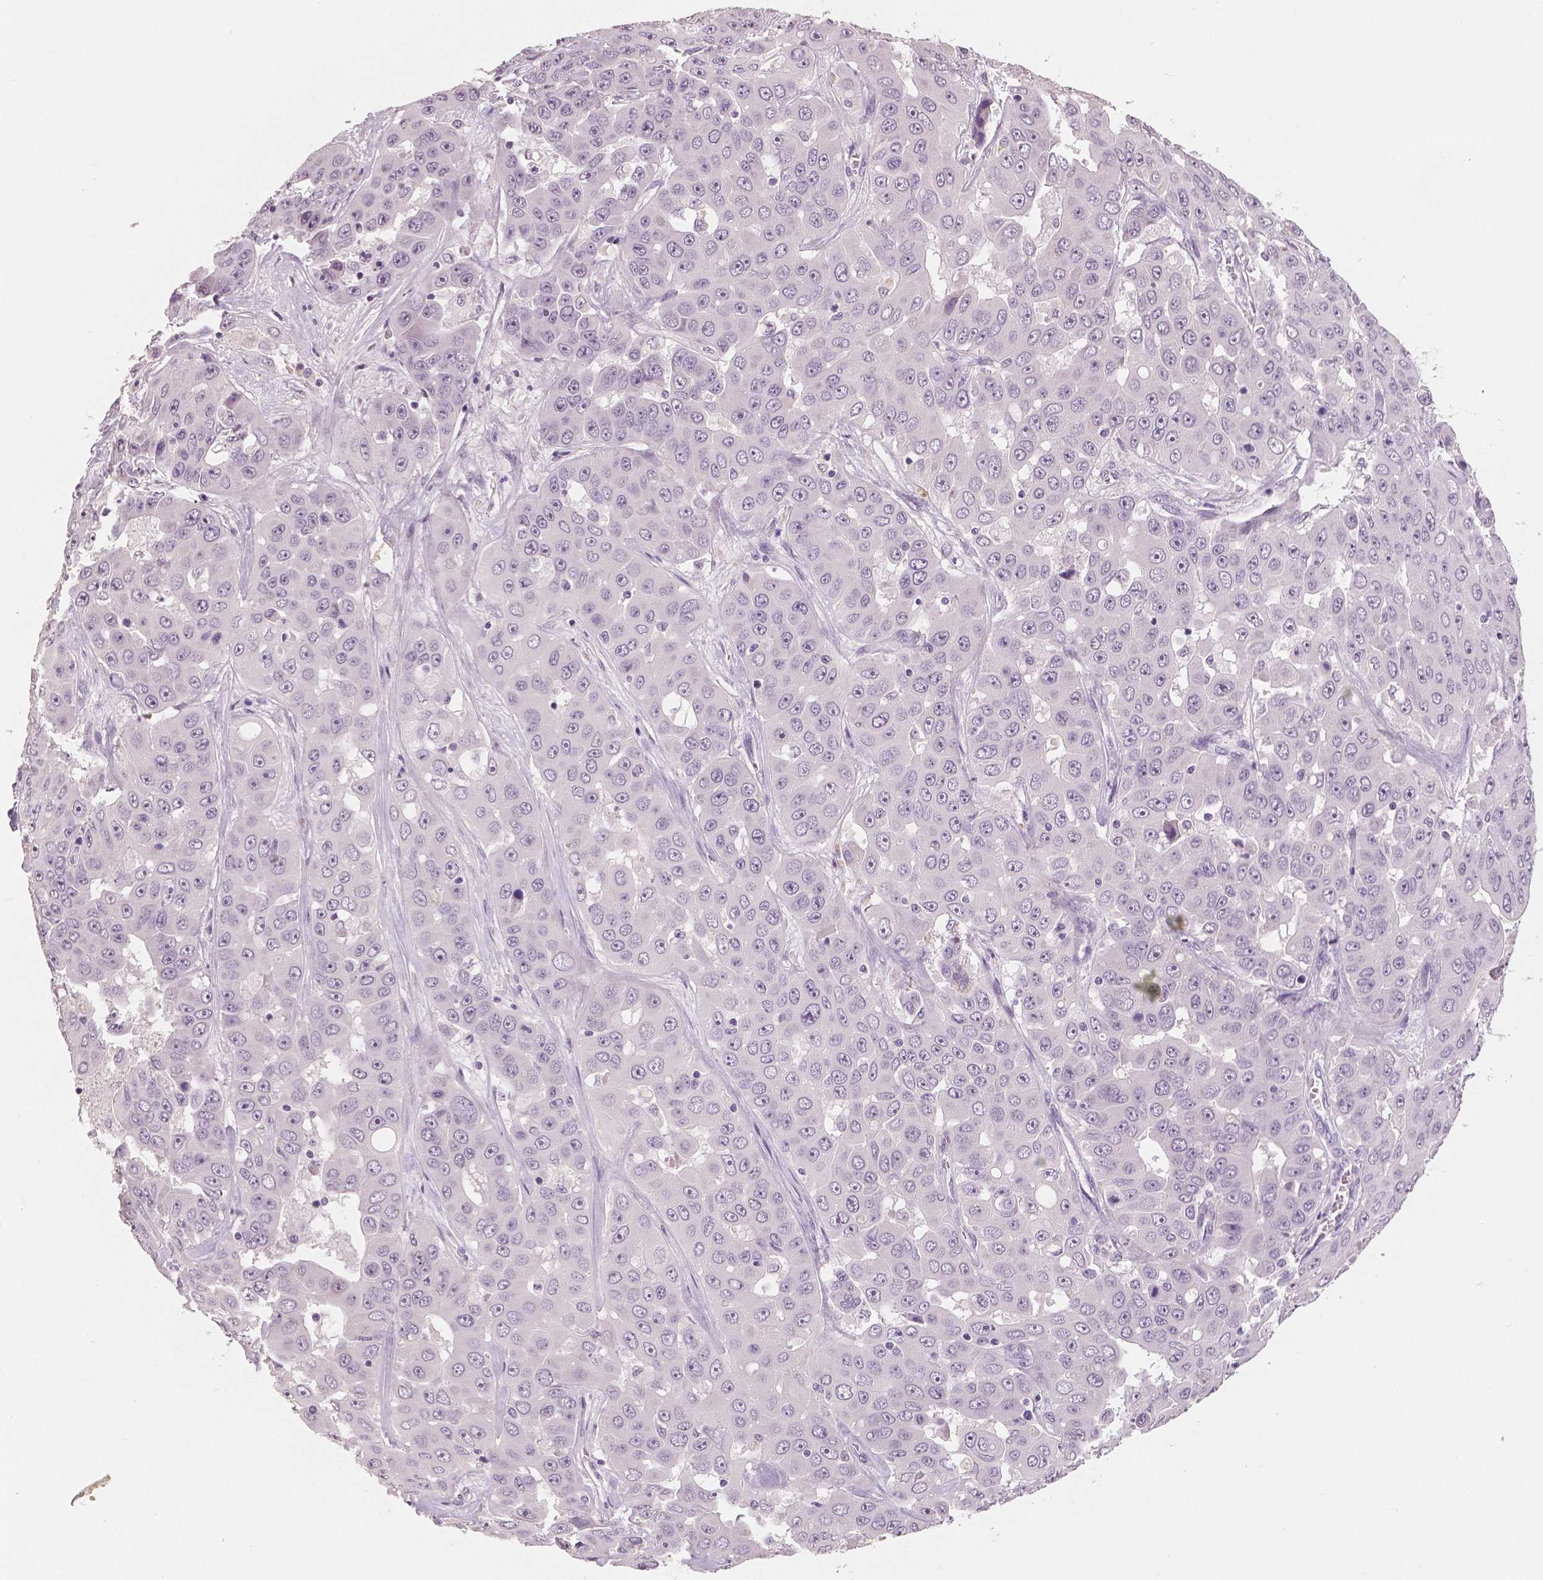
{"staining": {"intensity": "negative", "quantity": "none", "location": "none"}, "tissue": "liver cancer", "cell_type": "Tumor cells", "image_type": "cancer", "snomed": [{"axis": "morphology", "description": "Cholangiocarcinoma"}, {"axis": "topography", "description": "Liver"}], "caption": "Immunohistochemistry (IHC) of human liver cholangiocarcinoma exhibits no expression in tumor cells.", "gene": "NECAB1", "patient": {"sex": "female", "age": 52}}